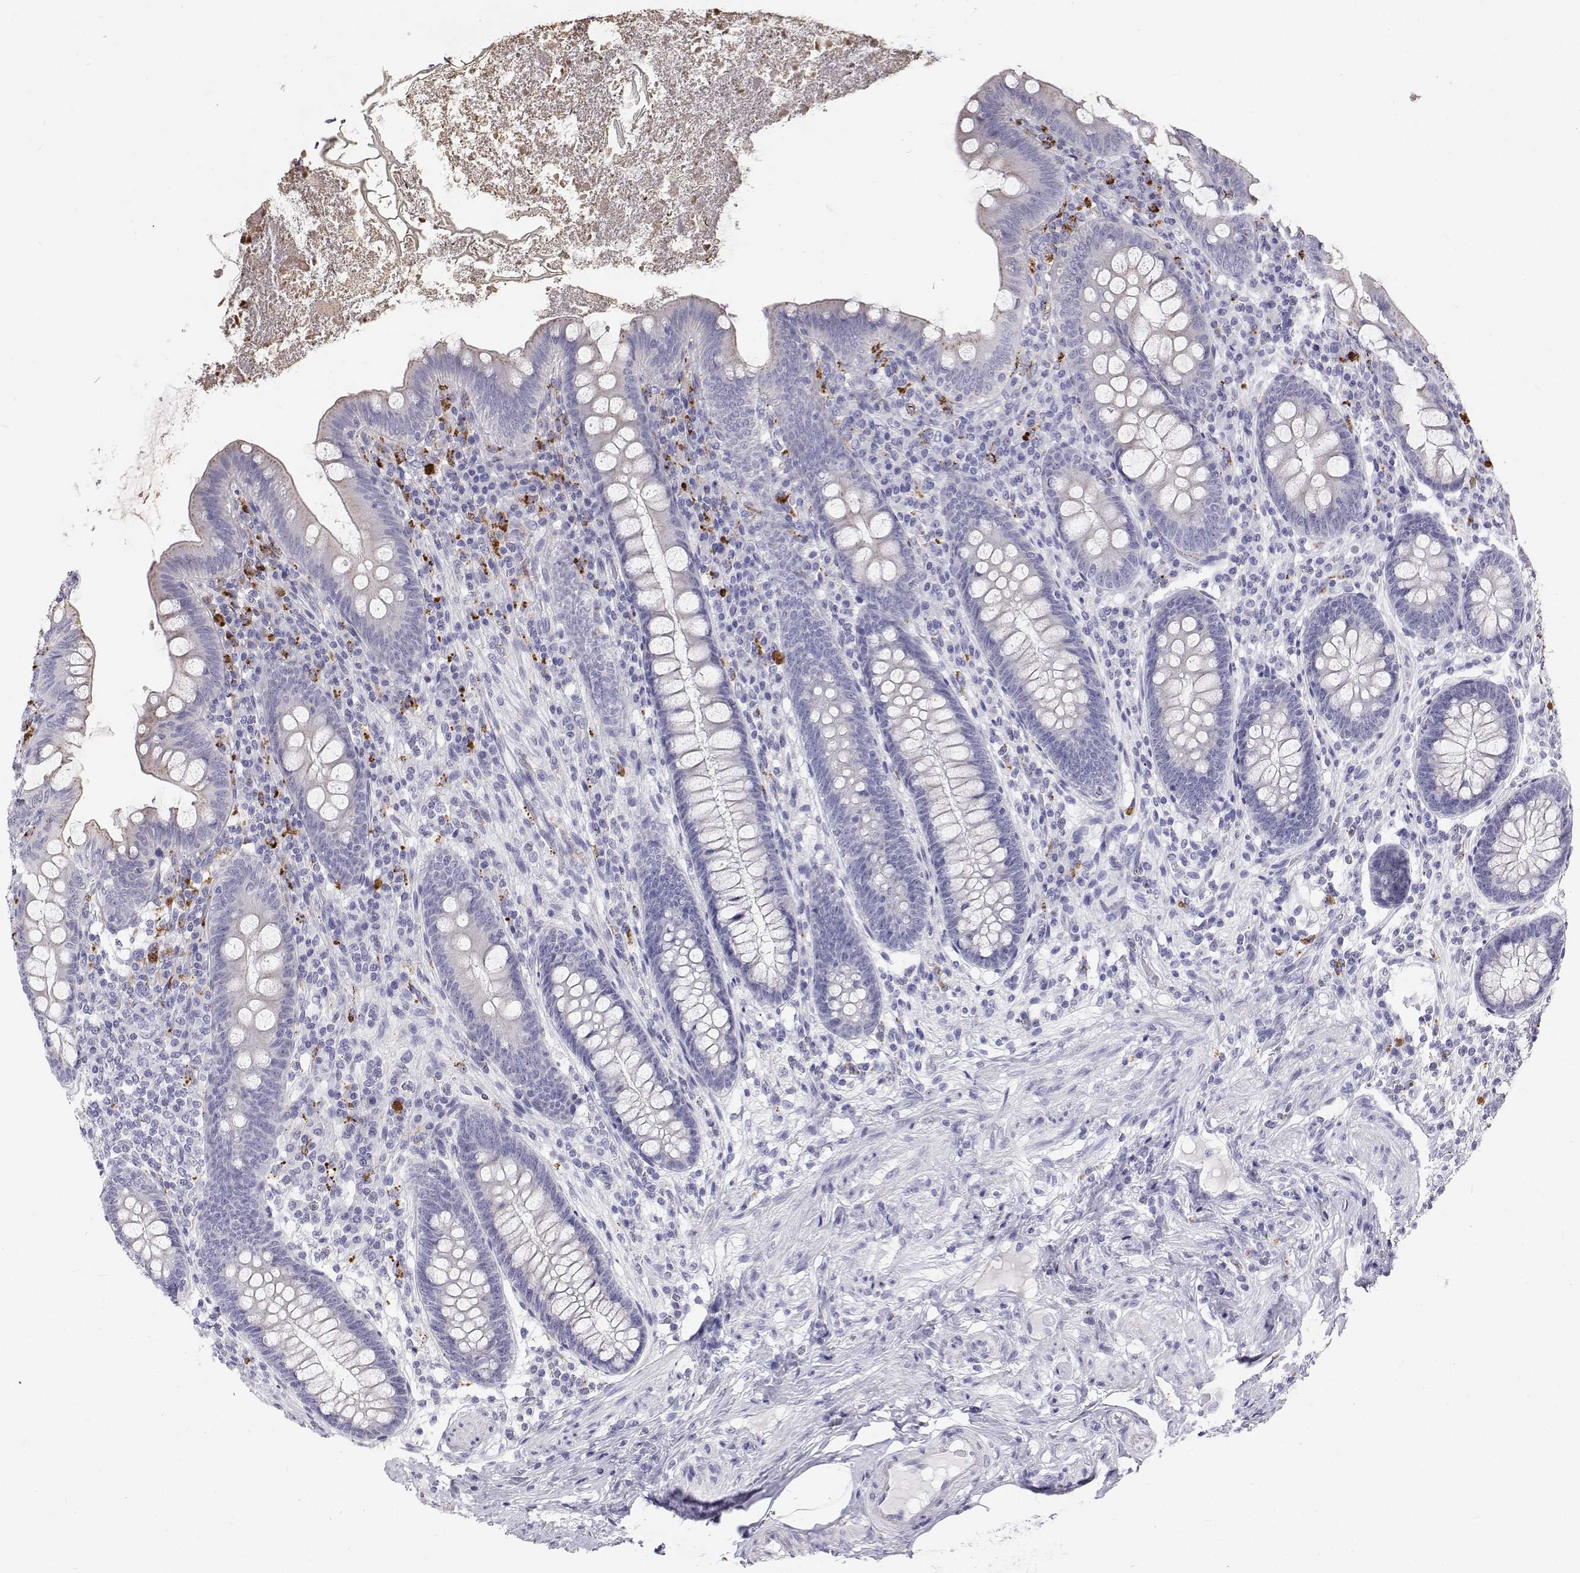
{"staining": {"intensity": "negative", "quantity": "none", "location": "none"}, "tissue": "appendix", "cell_type": "Glandular cells", "image_type": "normal", "snomed": [{"axis": "morphology", "description": "Normal tissue, NOS"}, {"axis": "topography", "description": "Appendix"}], "caption": "This is an IHC micrograph of benign appendix. There is no positivity in glandular cells.", "gene": "NCR2", "patient": {"sex": "male", "age": 71}}